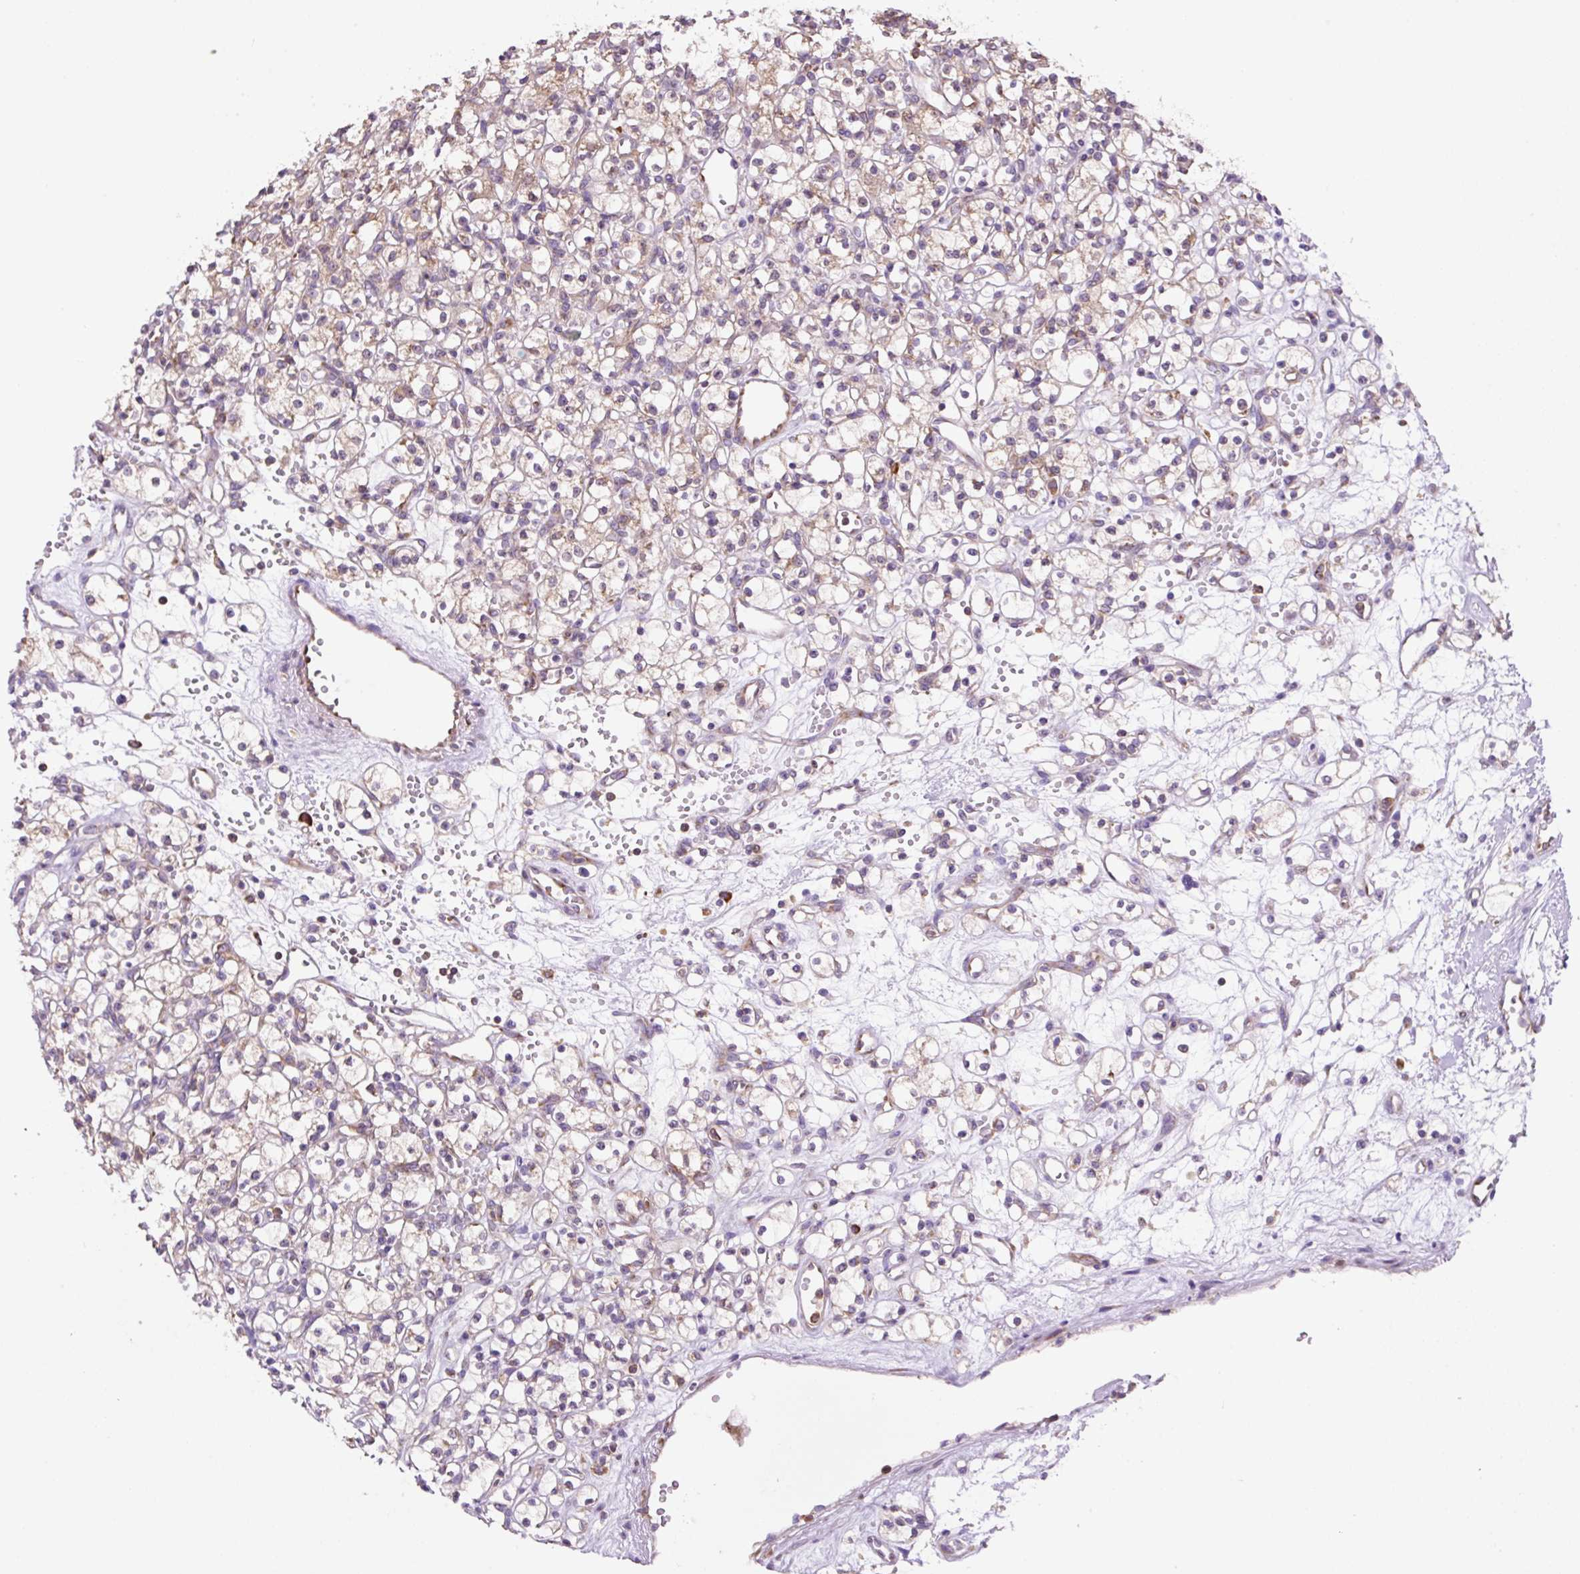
{"staining": {"intensity": "weak", "quantity": "25%-75%", "location": "cytoplasmic/membranous"}, "tissue": "renal cancer", "cell_type": "Tumor cells", "image_type": "cancer", "snomed": [{"axis": "morphology", "description": "Adenocarcinoma, NOS"}, {"axis": "topography", "description": "Kidney"}], "caption": "Adenocarcinoma (renal) stained for a protein (brown) displays weak cytoplasmic/membranous positive staining in about 25%-75% of tumor cells.", "gene": "RPS23", "patient": {"sex": "female", "age": 59}}